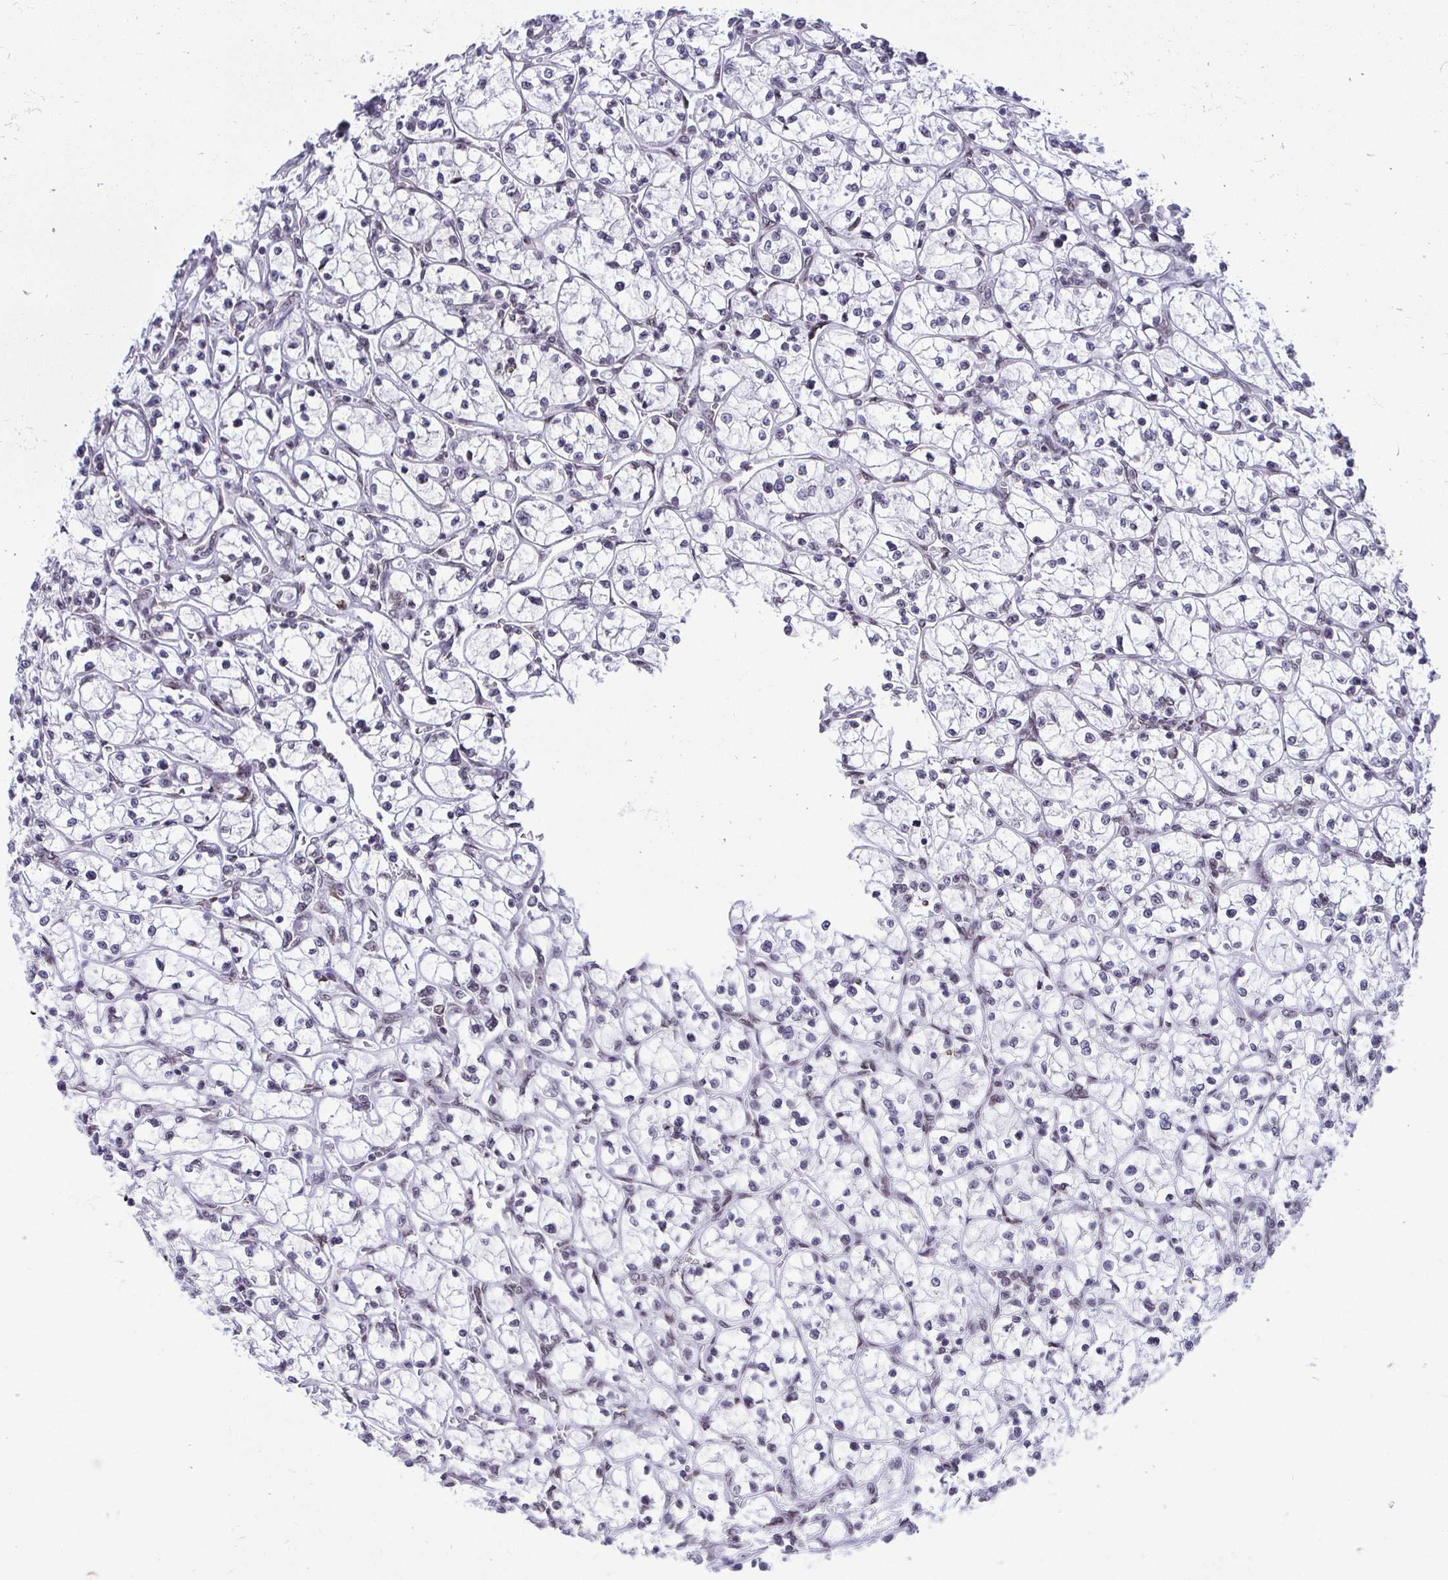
{"staining": {"intensity": "negative", "quantity": "none", "location": "none"}, "tissue": "renal cancer", "cell_type": "Tumor cells", "image_type": "cancer", "snomed": [{"axis": "morphology", "description": "Adenocarcinoma, NOS"}, {"axis": "topography", "description": "Kidney"}], "caption": "Immunohistochemistry image of renal cancer stained for a protein (brown), which displays no positivity in tumor cells.", "gene": "BANF1", "patient": {"sex": "female", "age": 64}}